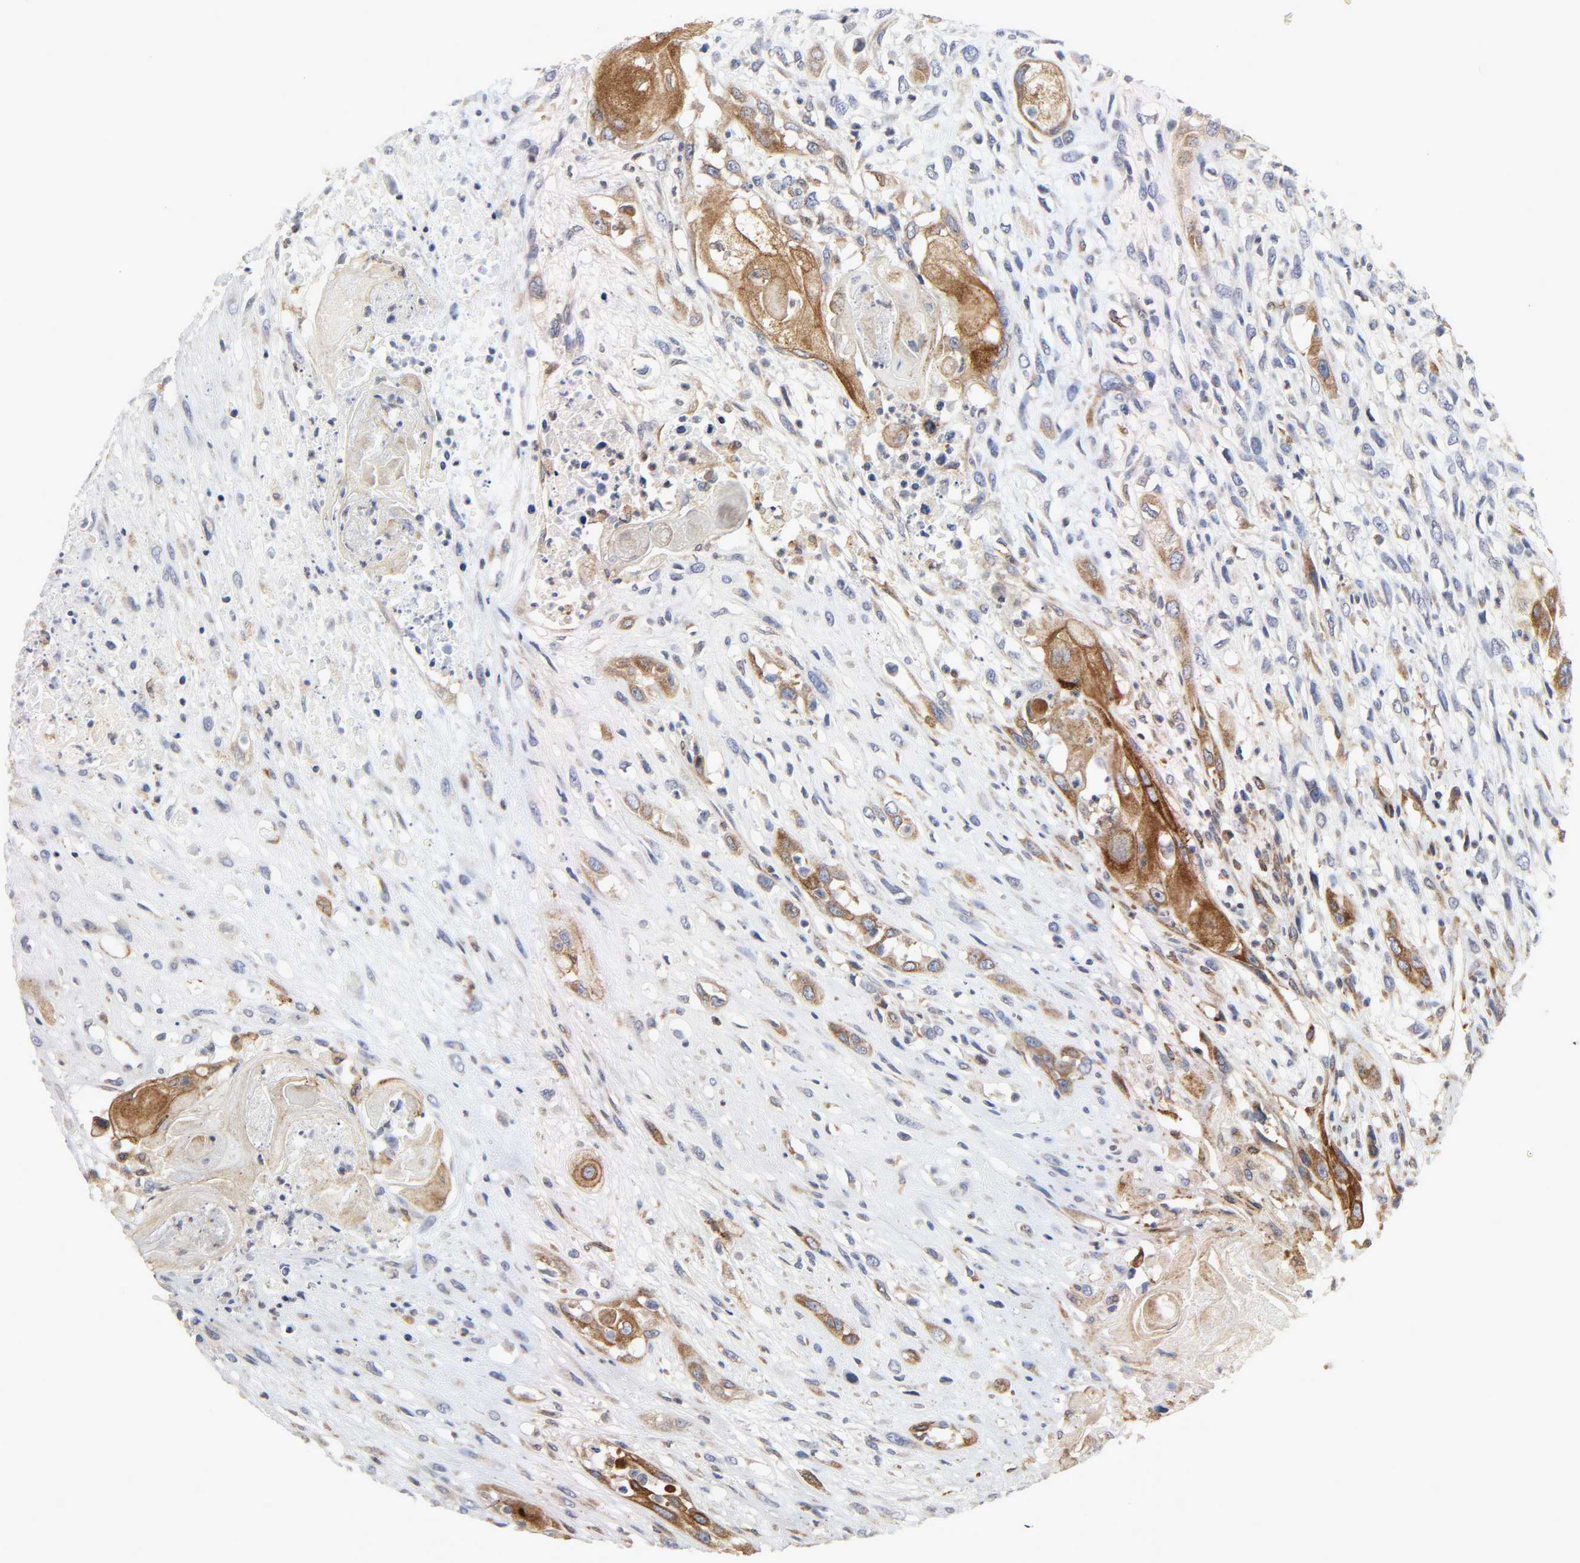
{"staining": {"intensity": "strong", "quantity": "25%-75%", "location": "cytoplasmic/membranous"}, "tissue": "head and neck cancer", "cell_type": "Tumor cells", "image_type": "cancer", "snomed": [{"axis": "morphology", "description": "Necrosis, NOS"}, {"axis": "morphology", "description": "Neoplasm, malignant, NOS"}, {"axis": "topography", "description": "Salivary gland"}, {"axis": "topography", "description": "Head-Neck"}], "caption": "Human head and neck neoplasm (malignant) stained with a brown dye displays strong cytoplasmic/membranous positive expression in about 25%-75% of tumor cells.", "gene": "POR", "patient": {"sex": "male", "age": 43}}